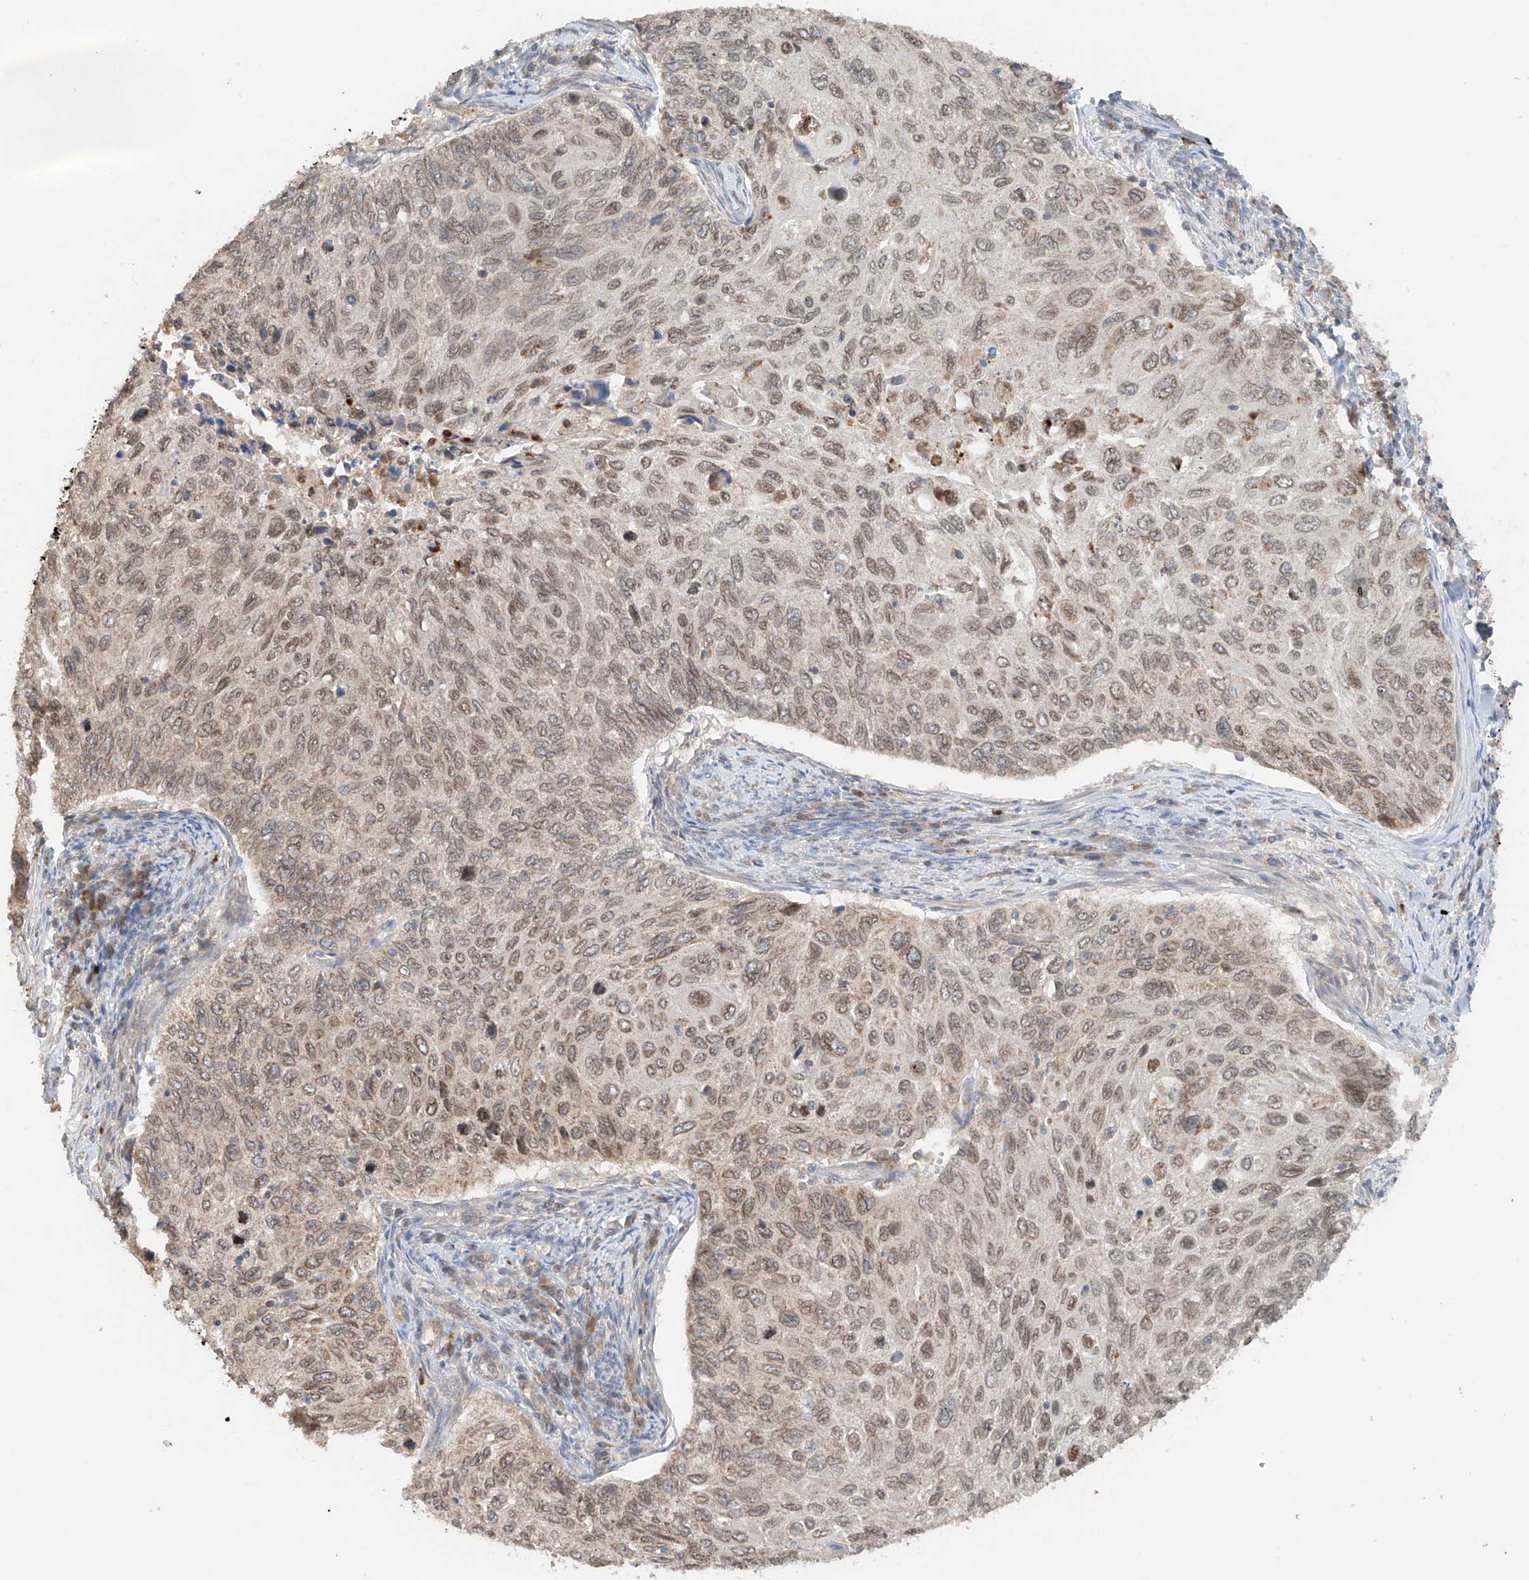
{"staining": {"intensity": "moderate", "quantity": ">75%", "location": "cytoplasmic/membranous,nuclear"}, "tissue": "cervical cancer", "cell_type": "Tumor cells", "image_type": "cancer", "snomed": [{"axis": "morphology", "description": "Squamous cell carcinoma, NOS"}, {"axis": "topography", "description": "Cervix"}], "caption": "An image of human cervical squamous cell carcinoma stained for a protein reveals moderate cytoplasmic/membranous and nuclear brown staining in tumor cells. The protein of interest is shown in brown color, while the nuclei are stained blue.", "gene": "AHCTF1", "patient": {"sex": "female", "age": 70}}